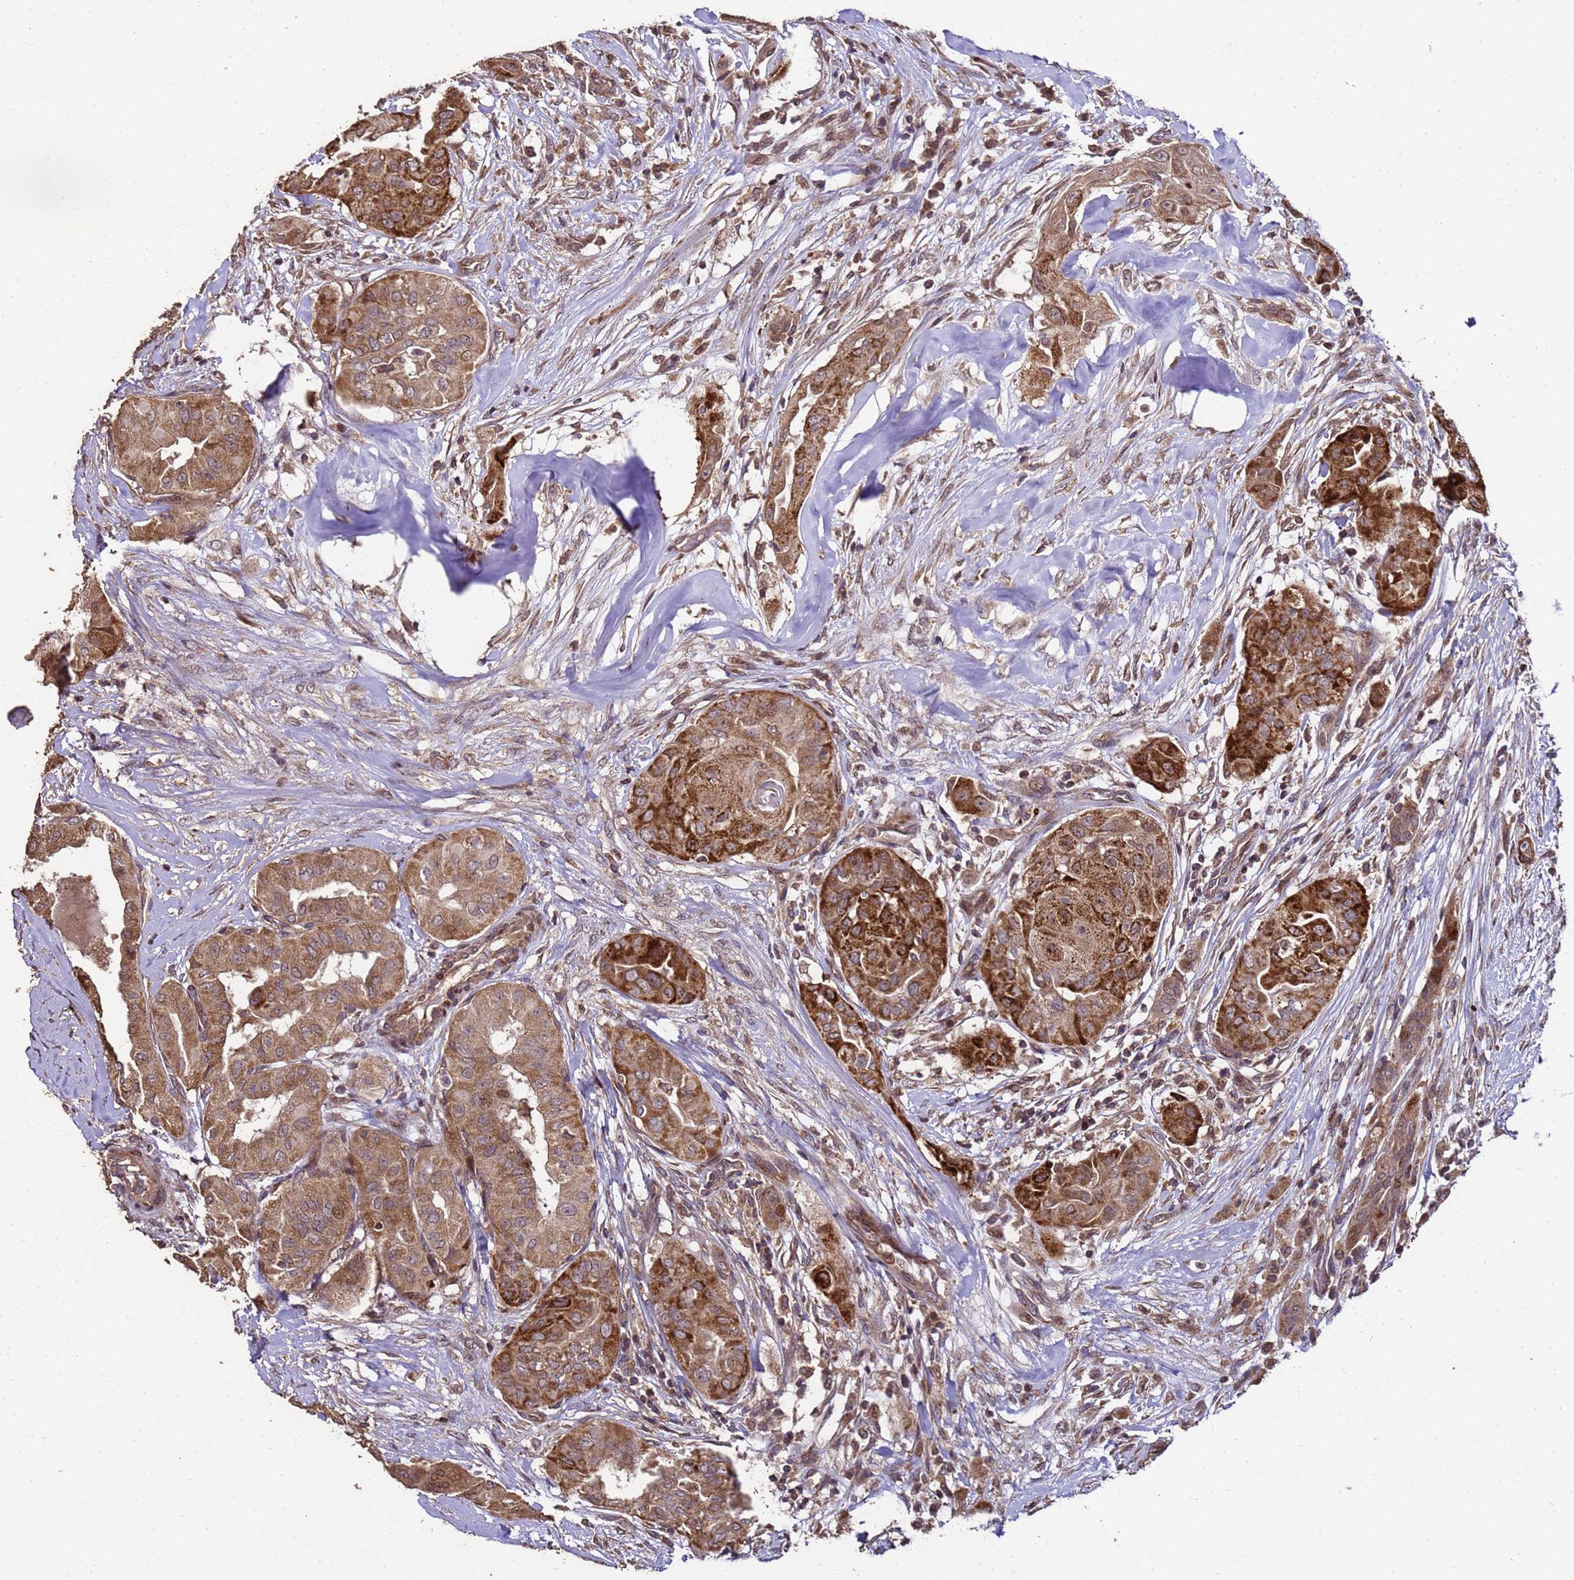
{"staining": {"intensity": "strong", "quantity": ">75%", "location": "cytoplasmic/membranous"}, "tissue": "thyroid cancer", "cell_type": "Tumor cells", "image_type": "cancer", "snomed": [{"axis": "morphology", "description": "Papillary adenocarcinoma, NOS"}, {"axis": "topography", "description": "Thyroid gland"}], "caption": "IHC histopathology image of human thyroid cancer (papillary adenocarcinoma) stained for a protein (brown), which exhibits high levels of strong cytoplasmic/membranous staining in about >75% of tumor cells.", "gene": "PRODH", "patient": {"sex": "female", "age": 59}}